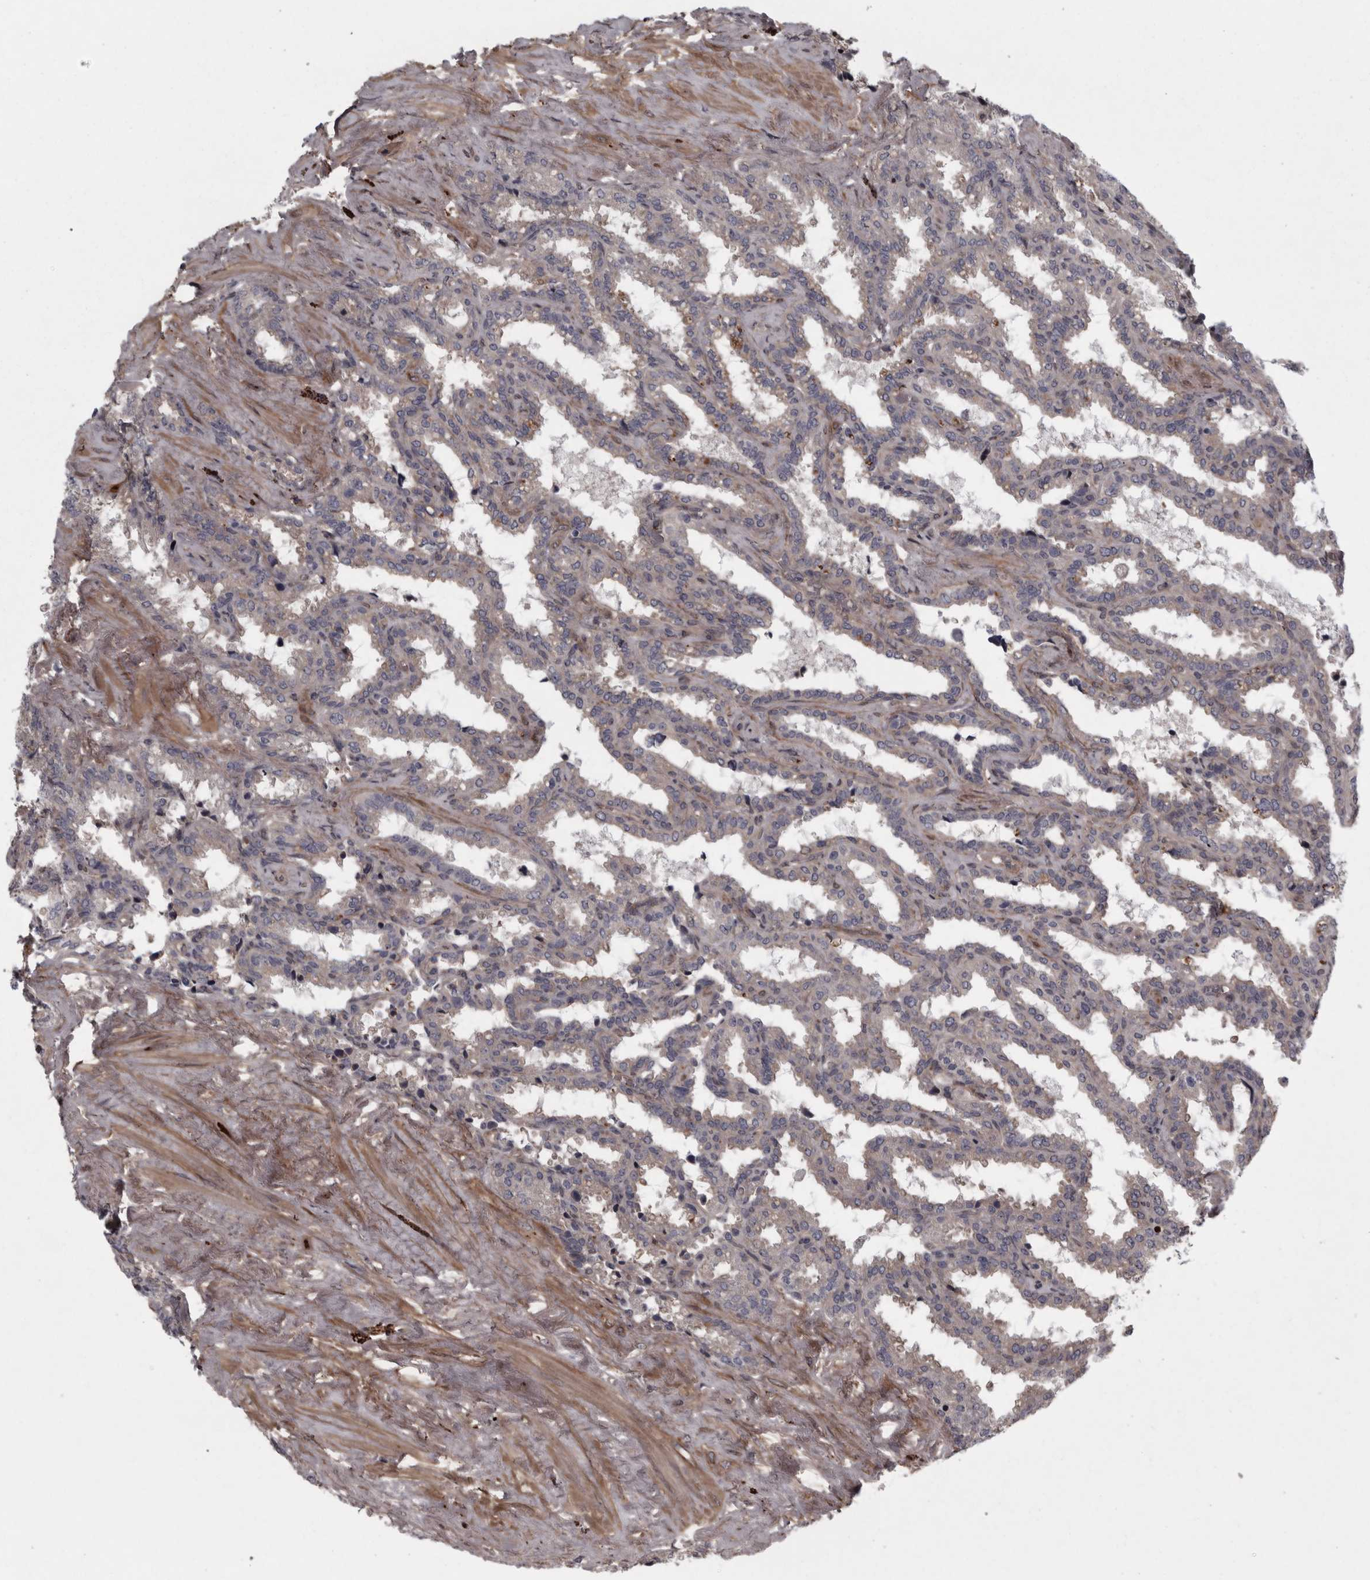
{"staining": {"intensity": "negative", "quantity": "none", "location": "none"}, "tissue": "seminal vesicle", "cell_type": "Glandular cells", "image_type": "normal", "snomed": [{"axis": "morphology", "description": "Normal tissue, NOS"}, {"axis": "topography", "description": "Seminal veicle"}], "caption": "This micrograph is of unremarkable seminal vesicle stained with IHC to label a protein in brown with the nuclei are counter-stained blue. There is no staining in glandular cells.", "gene": "RSU1", "patient": {"sex": "male", "age": 46}}